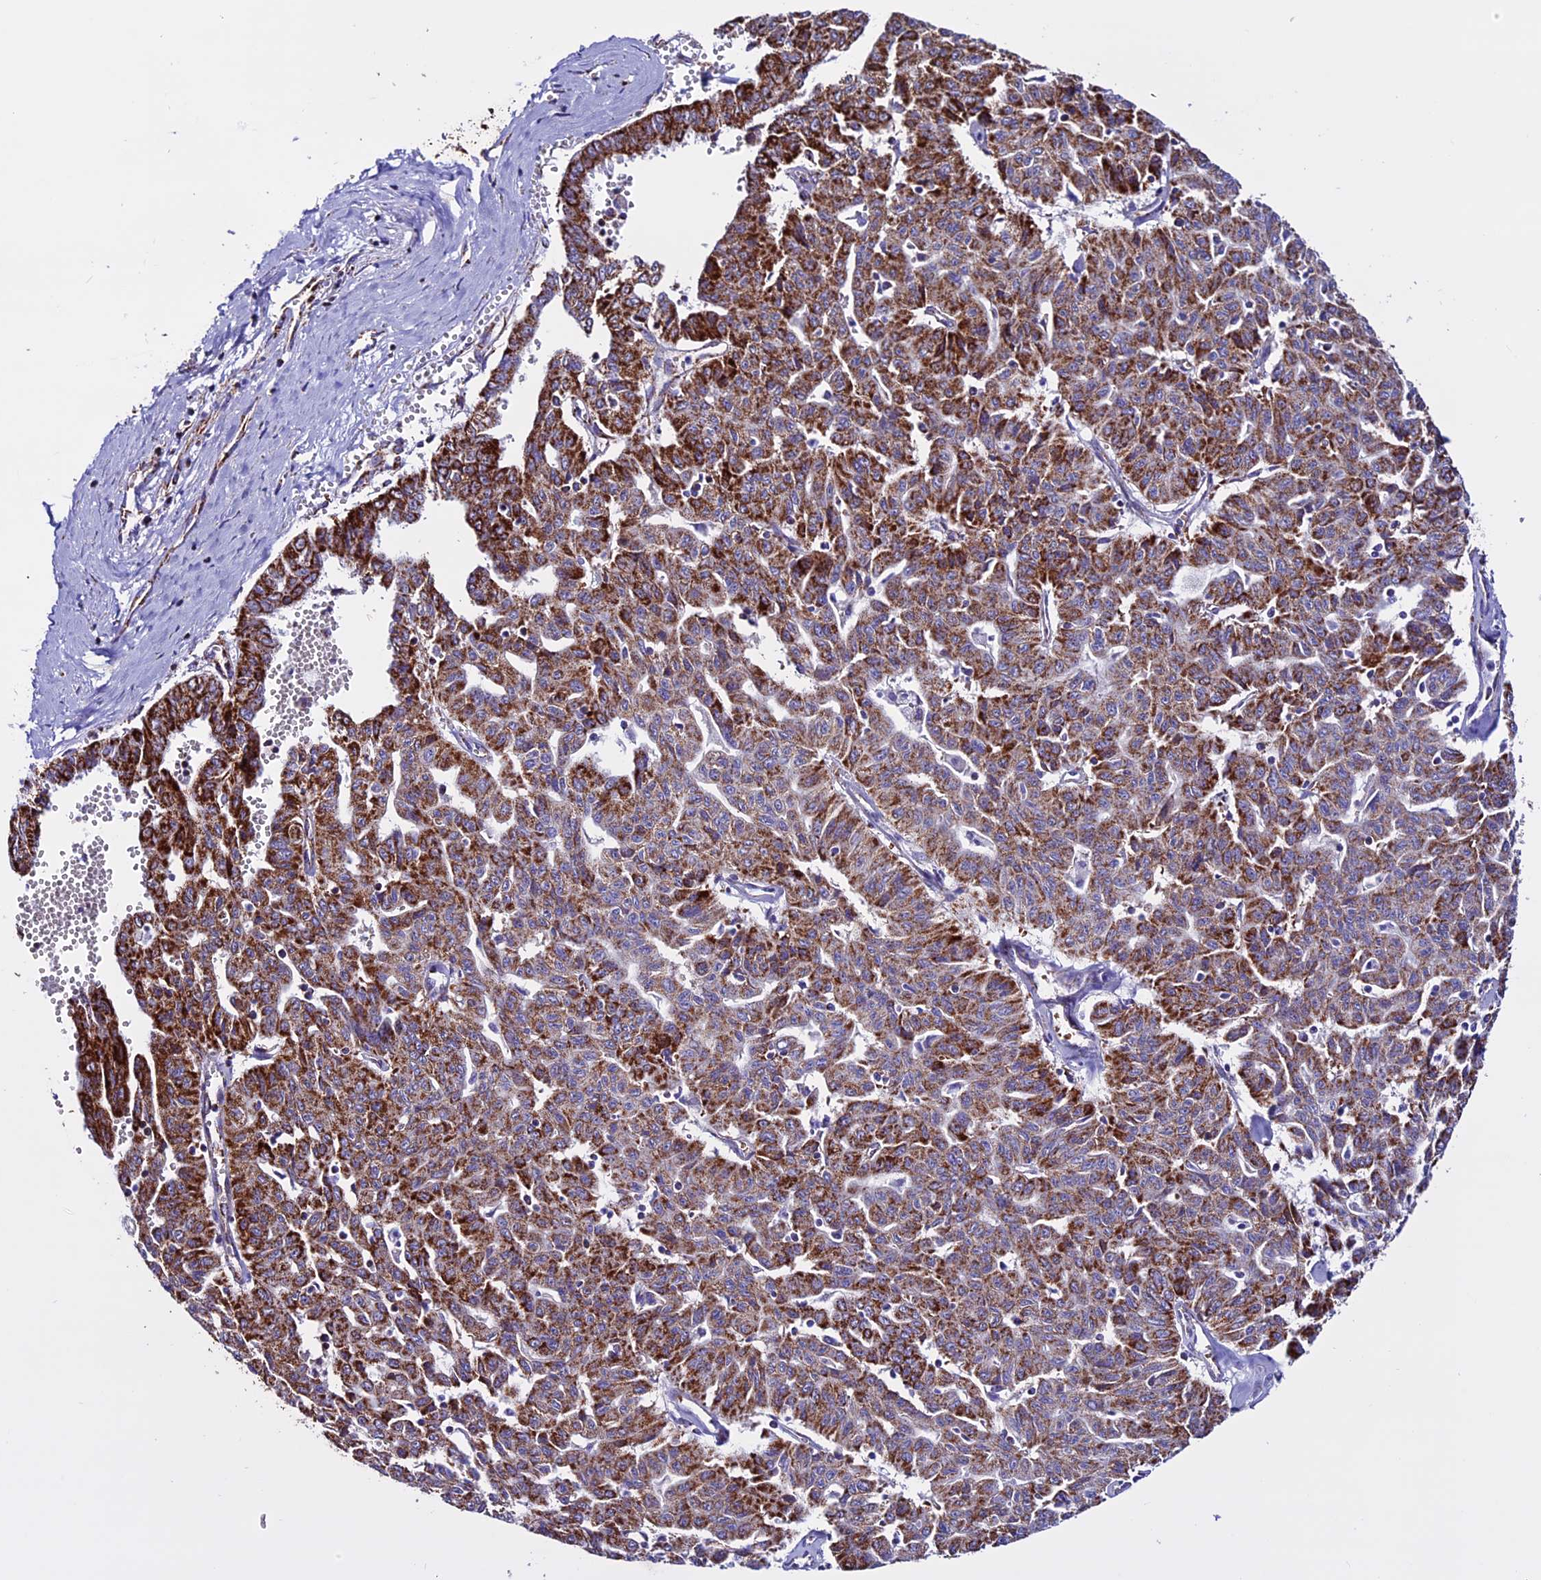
{"staining": {"intensity": "strong", "quantity": ">75%", "location": "cytoplasmic/membranous"}, "tissue": "liver cancer", "cell_type": "Tumor cells", "image_type": "cancer", "snomed": [{"axis": "morphology", "description": "Cholangiocarcinoma"}, {"axis": "topography", "description": "Liver"}], "caption": "An image of human liver cancer (cholangiocarcinoma) stained for a protein exhibits strong cytoplasmic/membranous brown staining in tumor cells.", "gene": "CX3CL1", "patient": {"sex": "female", "age": 77}}